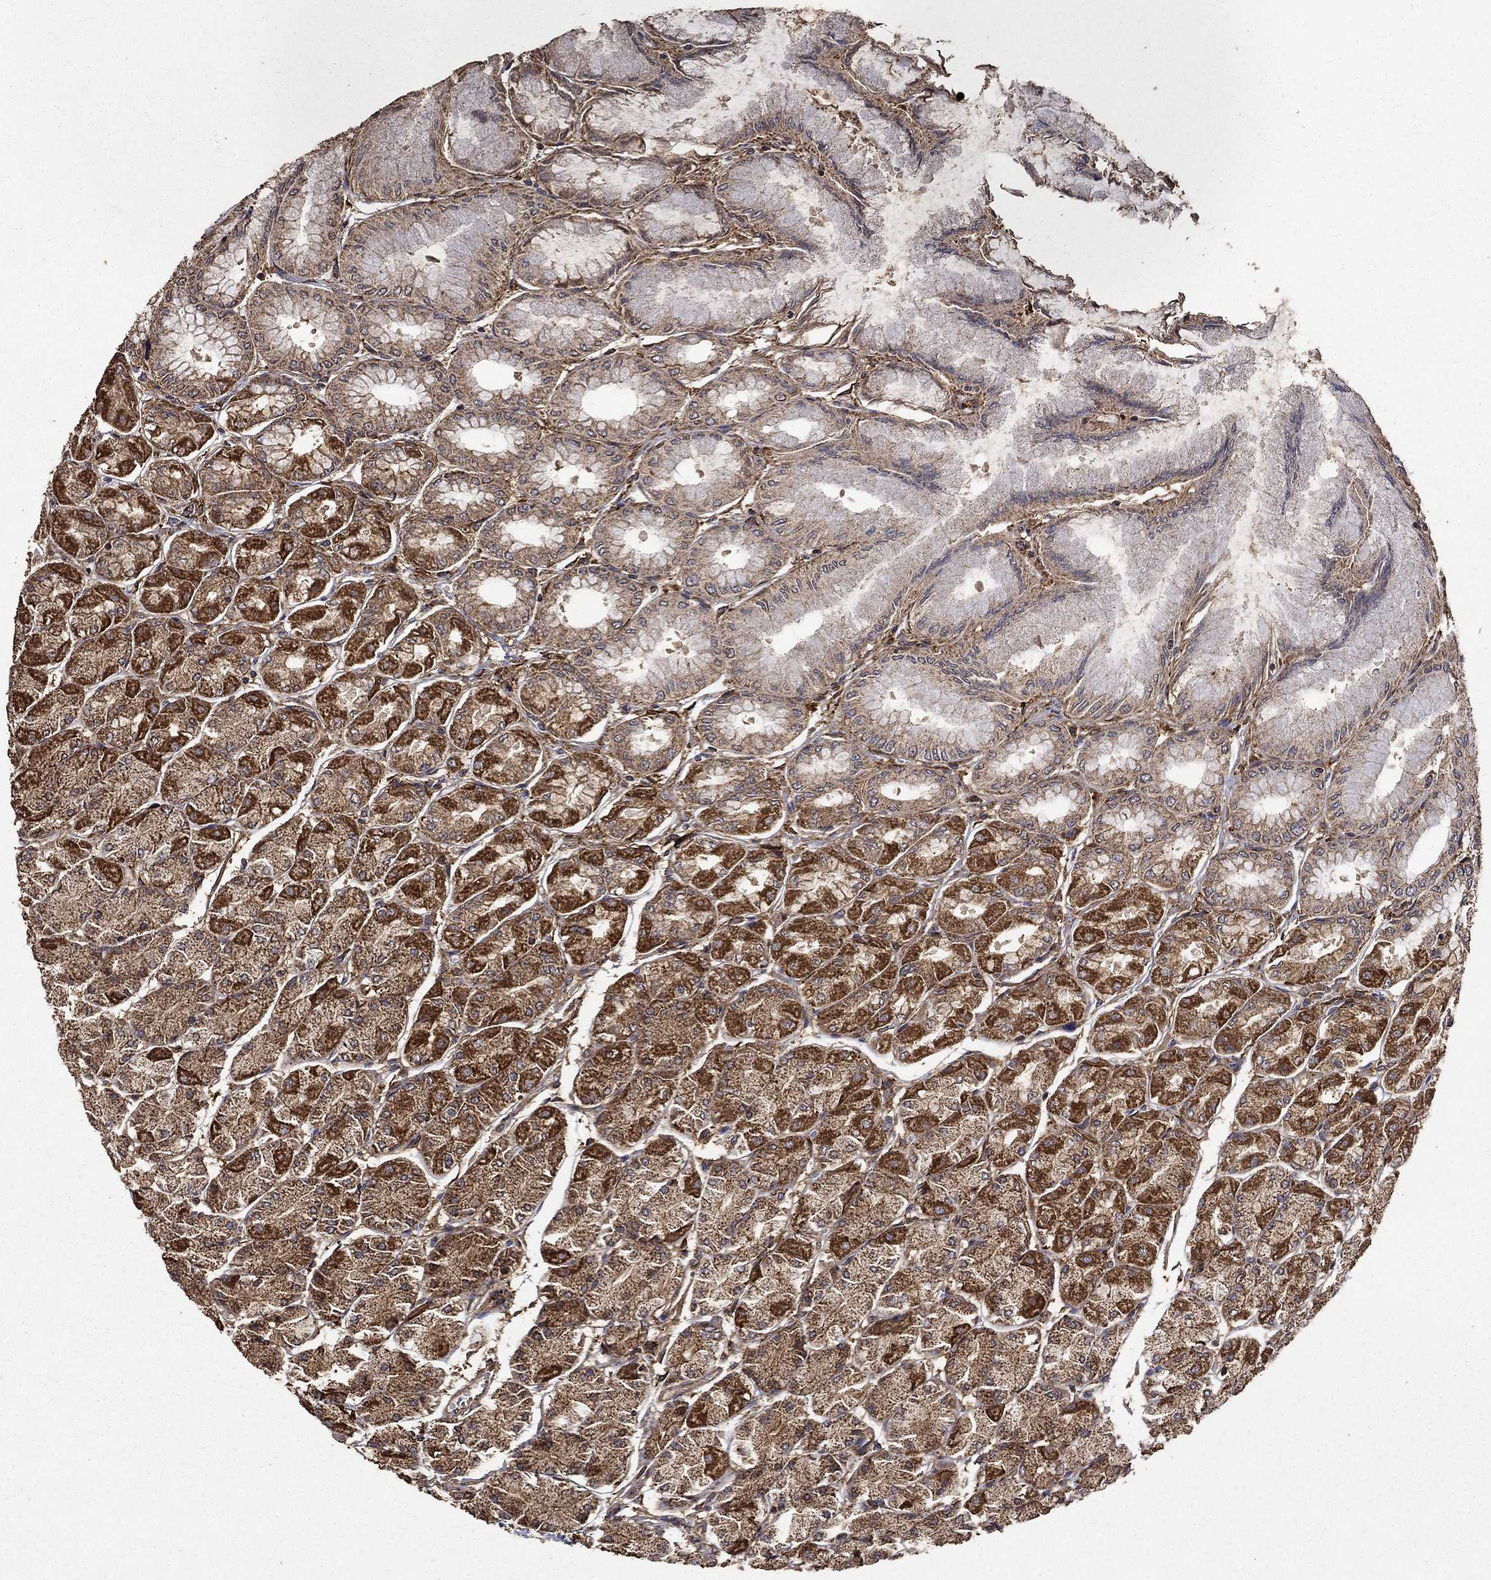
{"staining": {"intensity": "strong", "quantity": "25%-75%", "location": "cytoplasmic/membranous"}, "tissue": "stomach", "cell_type": "Glandular cells", "image_type": "normal", "snomed": [{"axis": "morphology", "description": "Normal tissue, NOS"}, {"axis": "topography", "description": "Stomach, upper"}], "caption": "IHC image of unremarkable stomach: human stomach stained using immunohistochemistry (IHC) displays high levels of strong protein expression localized specifically in the cytoplasmic/membranous of glandular cells, appearing as a cytoplasmic/membranous brown color.", "gene": "IFRD1", "patient": {"sex": "male", "age": 60}}